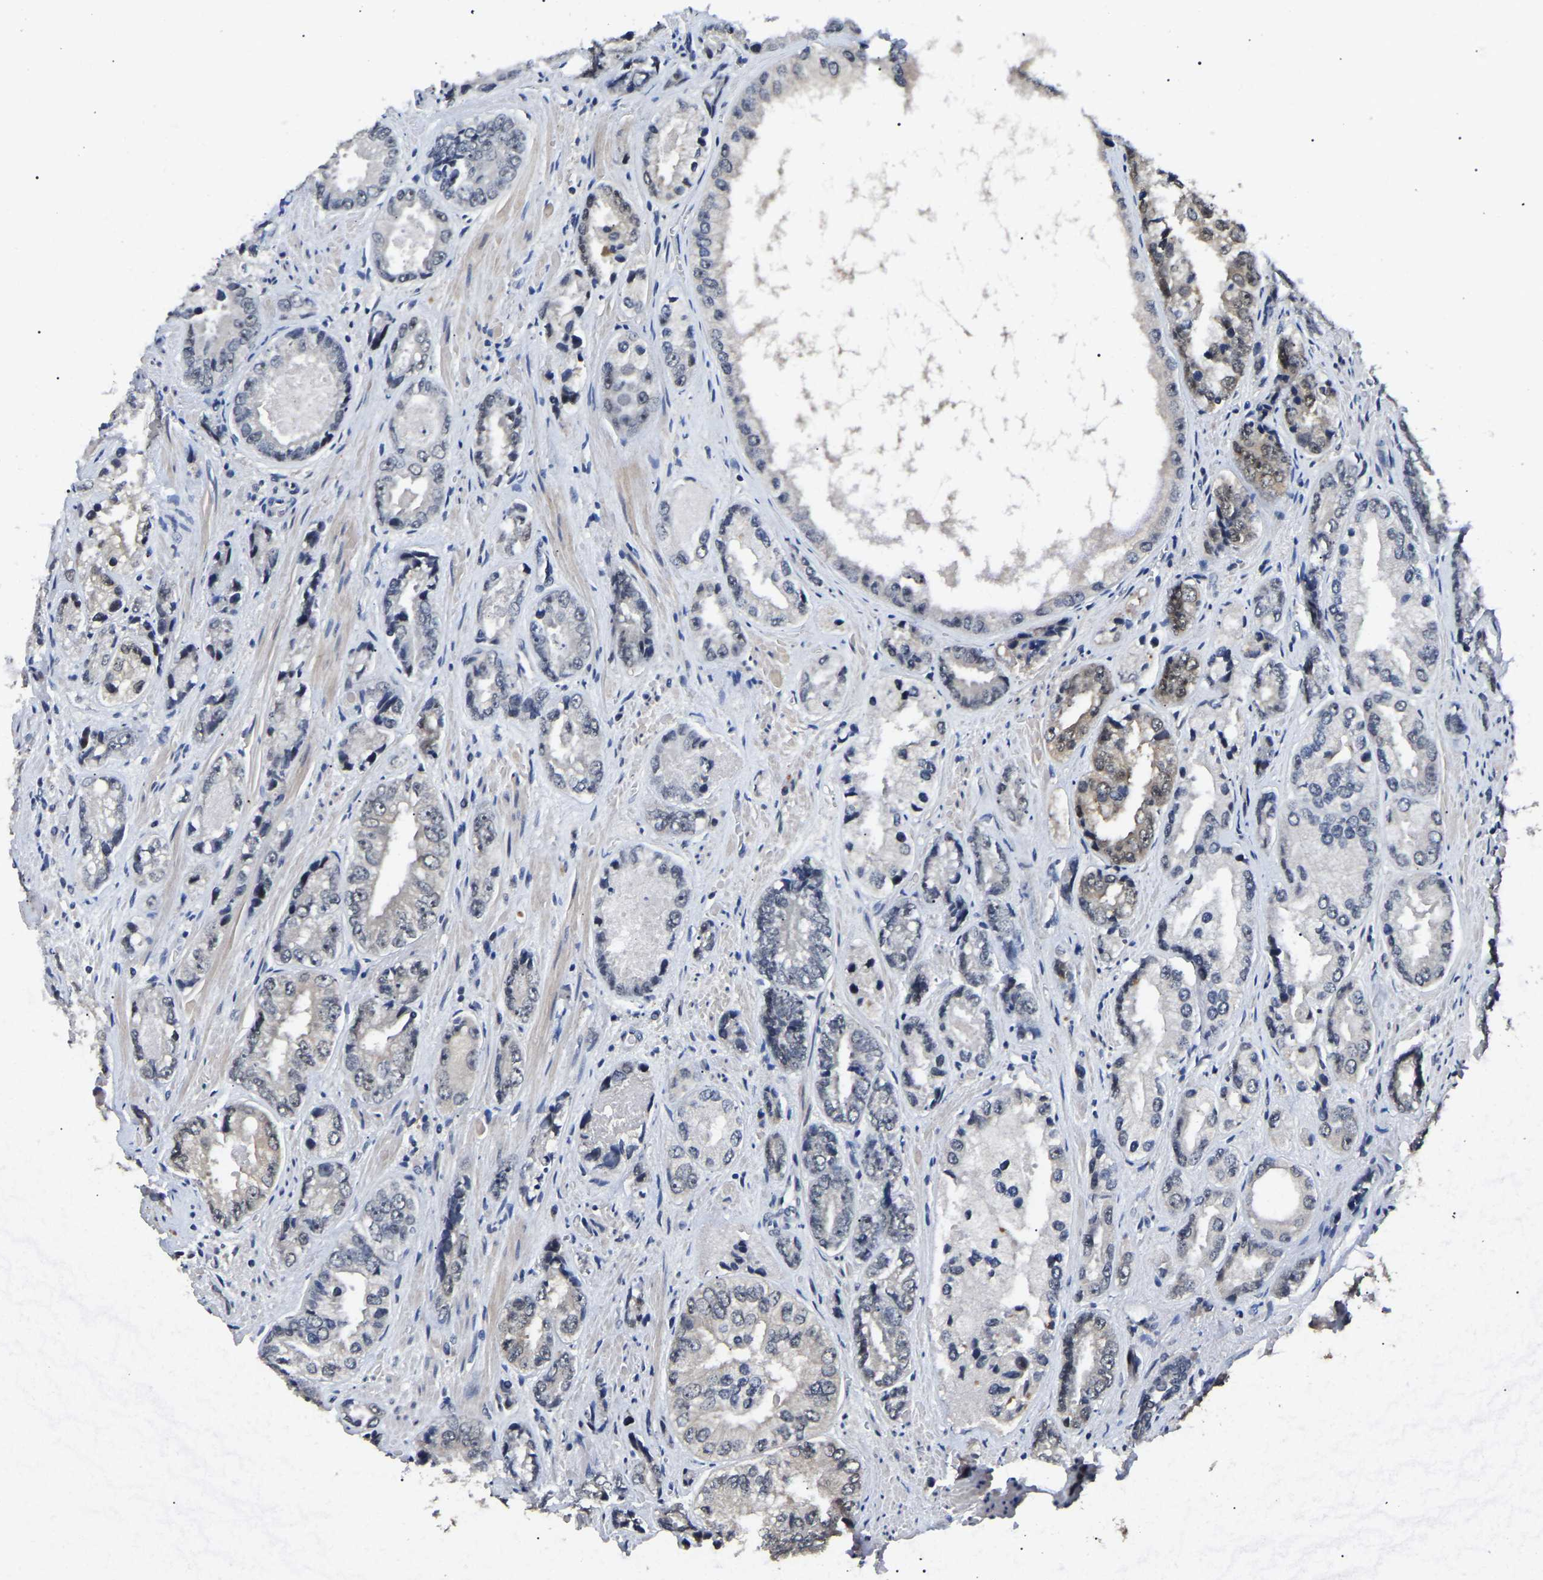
{"staining": {"intensity": "negative", "quantity": "none", "location": "none"}, "tissue": "prostate cancer", "cell_type": "Tumor cells", "image_type": "cancer", "snomed": [{"axis": "morphology", "description": "Adenocarcinoma, High grade"}, {"axis": "topography", "description": "Prostate"}], "caption": "A high-resolution histopathology image shows immunohistochemistry staining of adenocarcinoma (high-grade) (prostate), which displays no significant expression in tumor cells.", "gene": "PPM1E", "patient": {"sex": "male", "age": 61}}